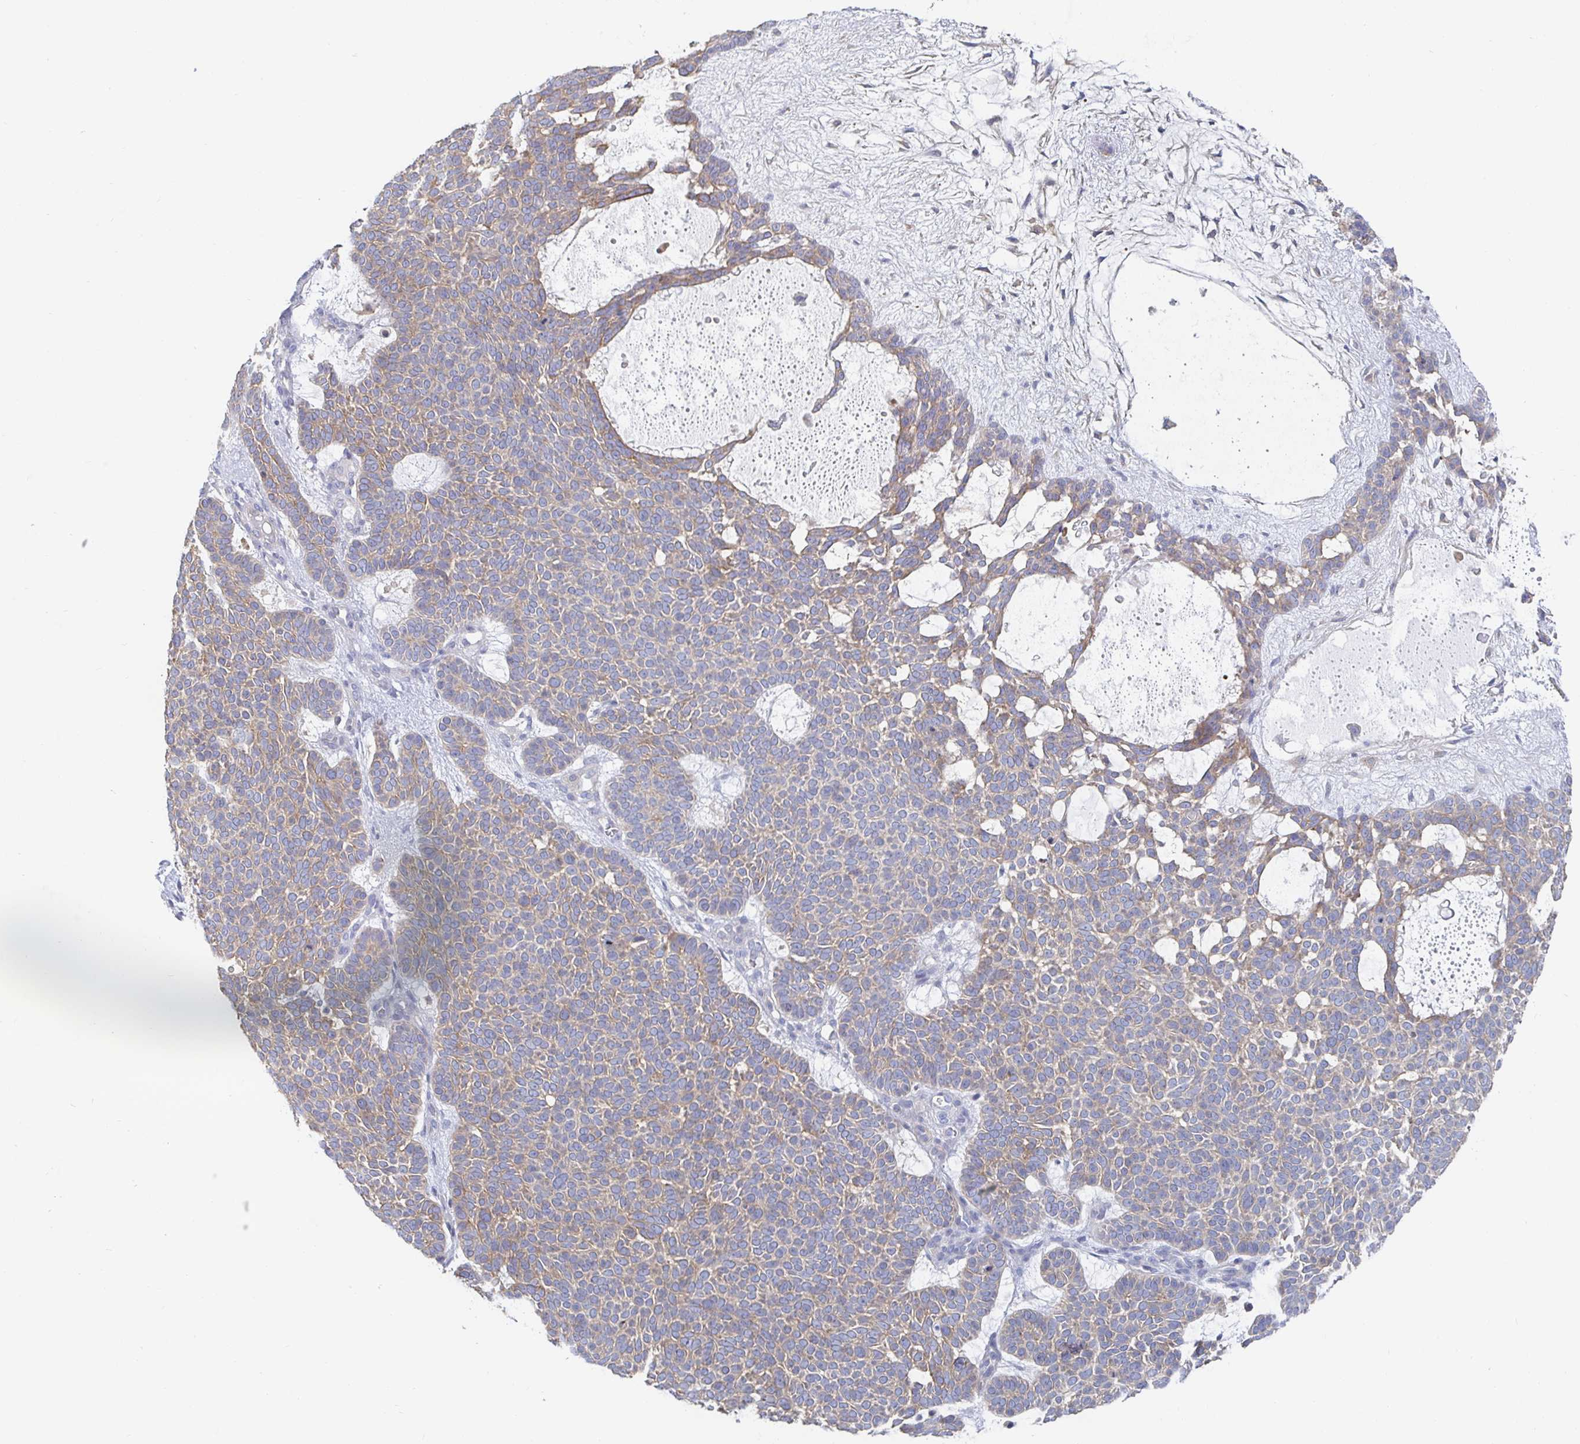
{"staining": {"intensity": "weak", "quantity": "25%-75%", "location": "cytoplasmic/membranous"}, "tissue": "skin cancer", "cell_type": "Tumor cells", "image_type": "cancer", "snomed": [{"axis": "morphology", "description": "Basal cell carcinoma"}, {"axis": "topography", "description": "Skin"}], "caption": "Immunohistochemical staining of skin cancer exhibits weak cytoplasmic/membranous protein positivity in about 25%-75% of tumor cells.", "gene": "PIK3CD", "patient": {"sex": "female", "age": 82}}